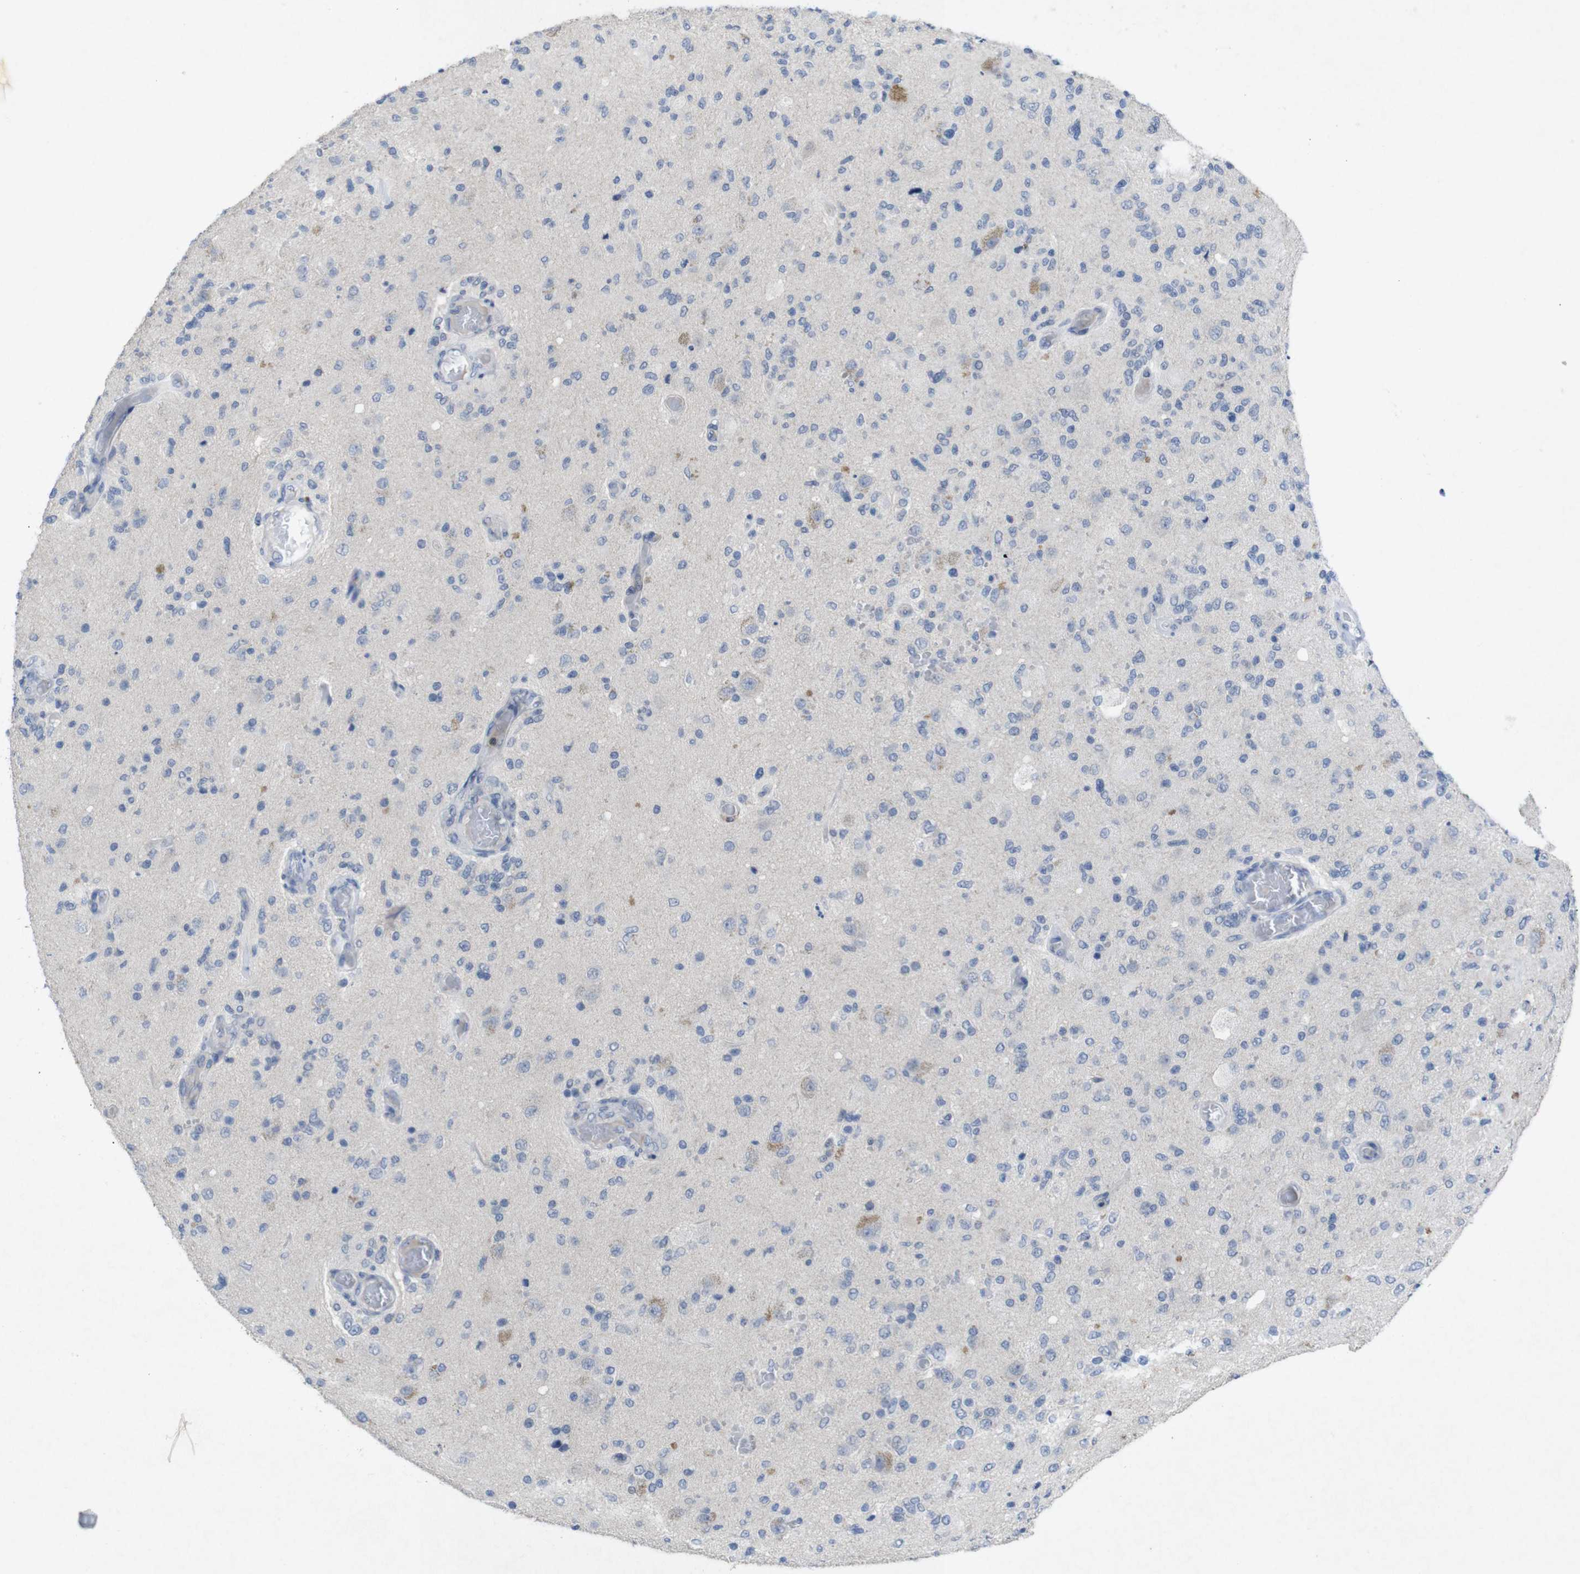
{"staining": {"intensity": "negative", "quantity": "none", "location": "none"}, "tissue": "glioma", "cell_type": "Tumor cells", "image_type": "cancer", "snomed": [{"axis": "morphology", "description": "Normal tissue, NOS"}, {"axis": "morphology", "description": "Glioma, malignant, High grade"}, {"axis": "topography", "description": "Cerebral cortex"}], "caption": "The photomicrograph reveals no staining of tumor cells in high-grade glioma (malignant).", "gene": "SLAMF7", "patient": {"sex": "male", "age": 77}}